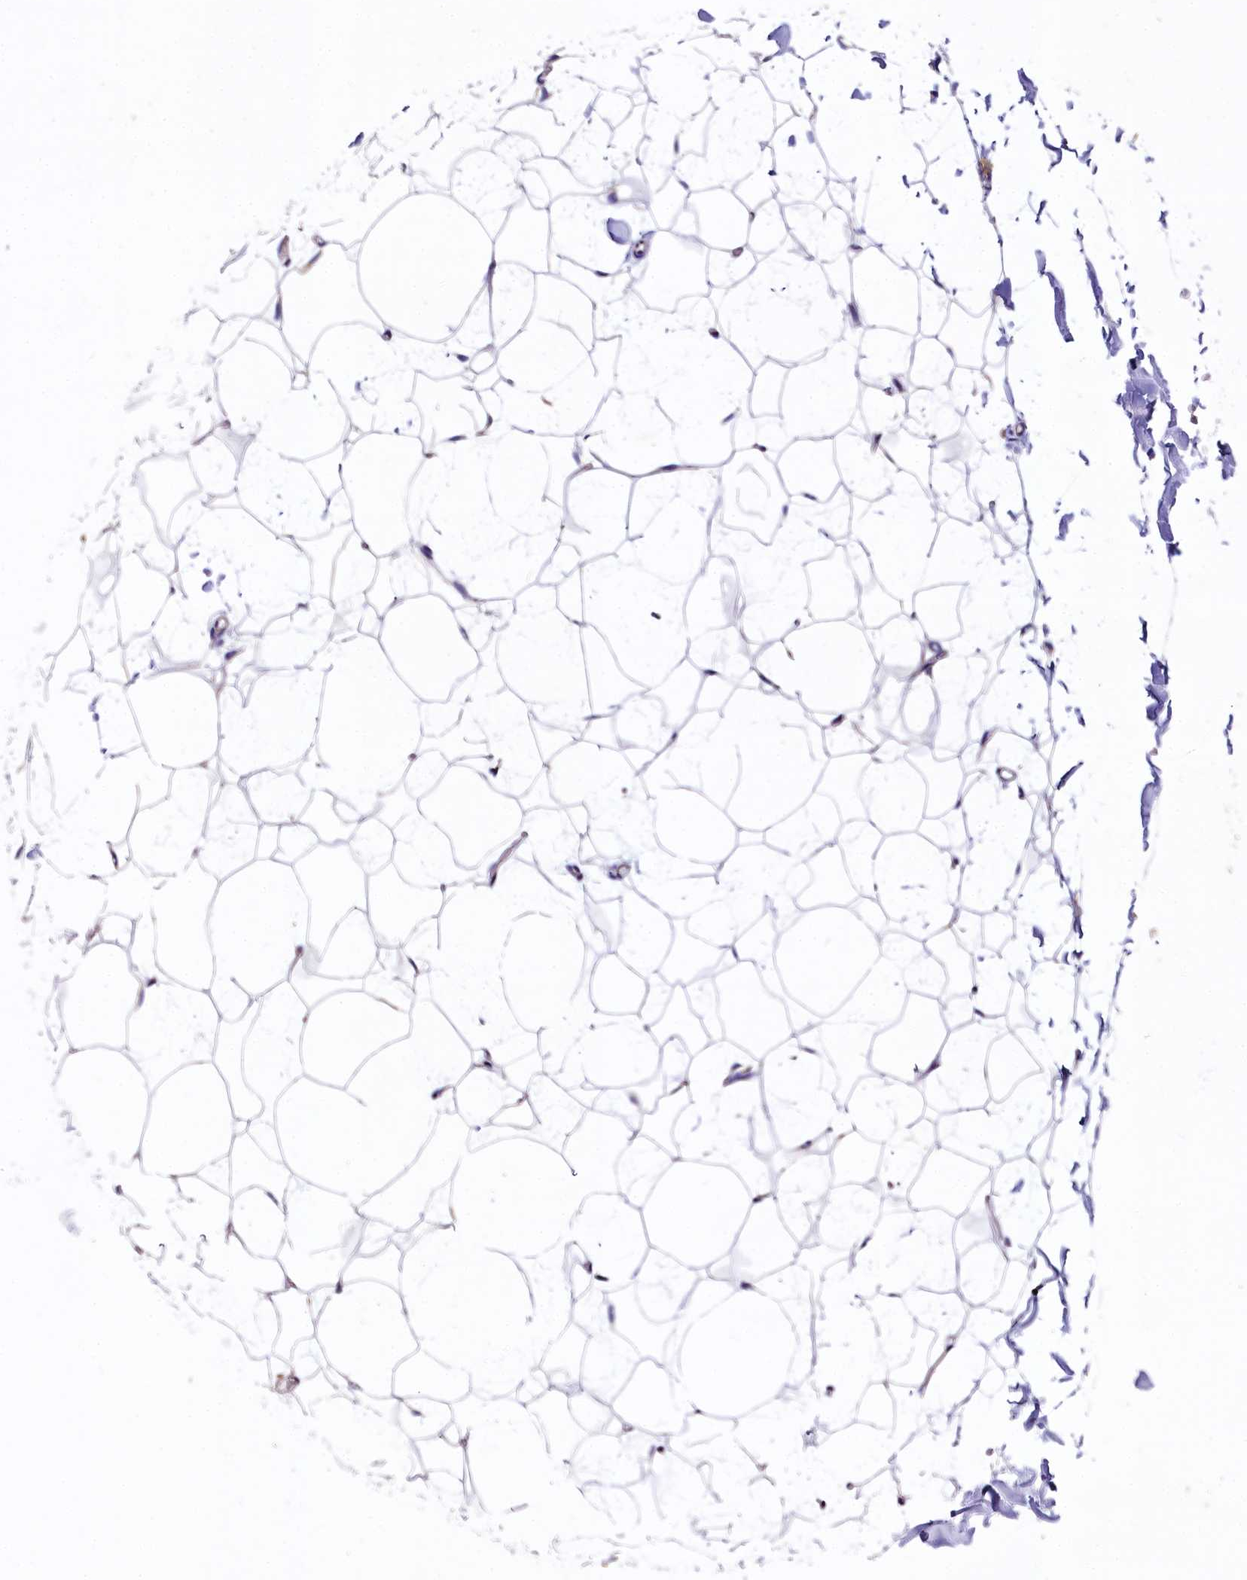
{"staining": {"intensity": "negative", "quantity": "none", "location": "none"}, "tissue": "adipose tissue", "cell_type": "Adipocytes", "image_type": "normal", "snomed": [{"axis": "morphology", "description": "Normal tissue, NOS"}, {"axis": "topography", "description": "Breast"}], "caption": "Micrograph shows no significant protein expression in adipocytes of normal adipose tissue. (Brightfield microscopy of DAB immunohistochemistry (IHC) at high magnification).", "gene": "QARS1", "patient": {"sex": "female", "age": 23}}